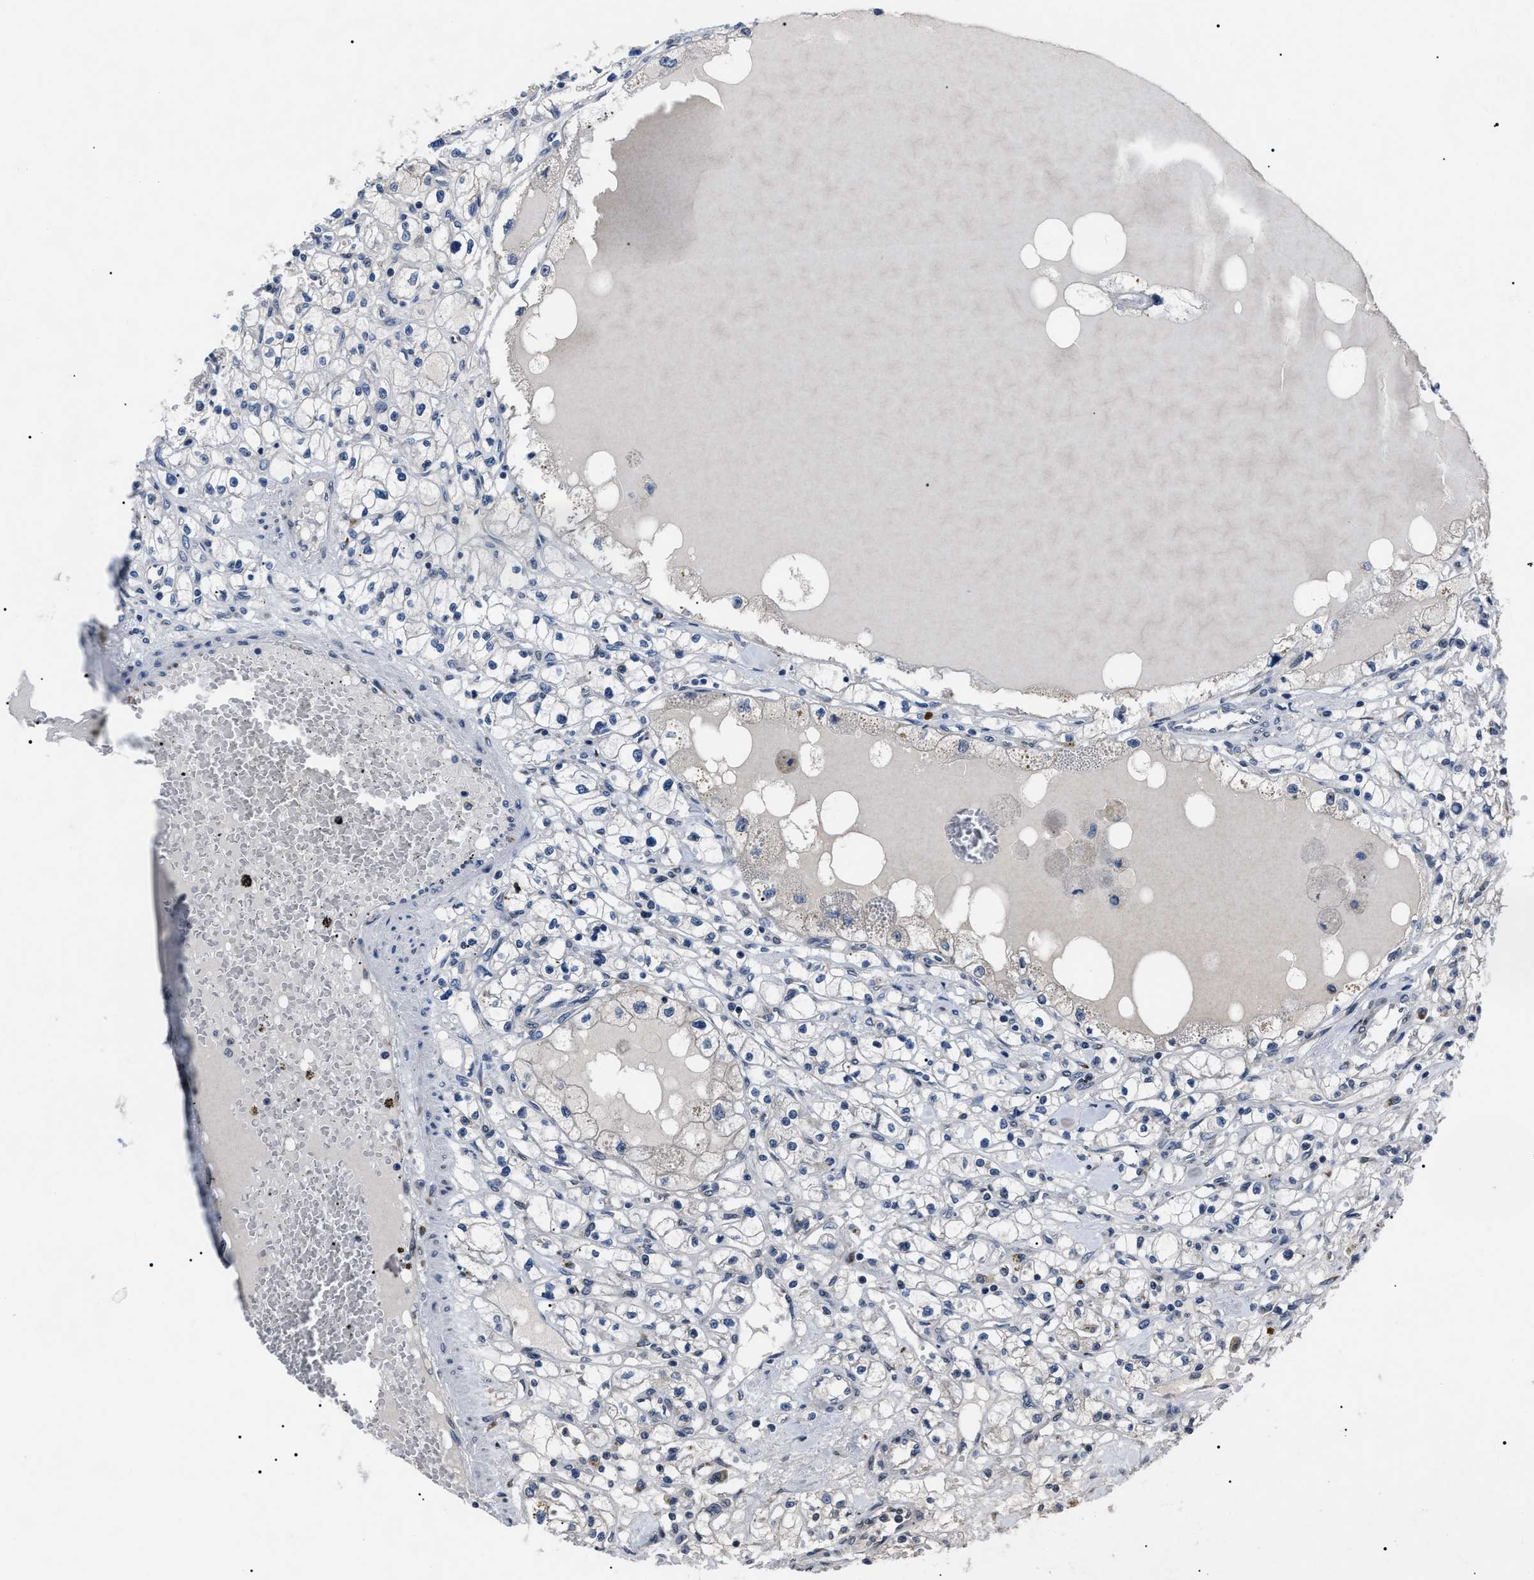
{"staining": {"intensity": "negative", "quantity": "none", "location": "none"}, "tissue": "renal cancer", "cell_type": "Tumor cells", "image_type": "cancer", "snomed": [{"axis": "morphology", "description": "Adenocarcinoma, NOS"}, {"axis": "topography", "description": "Kidney"}], "caption": "This is an immunohistochemistry micrograph of renal cancer (adenocarcinoma). There is no positivity in tumor cells.", "gene": "LRRC14", "patient": {"sex": "male", "age": 56}}